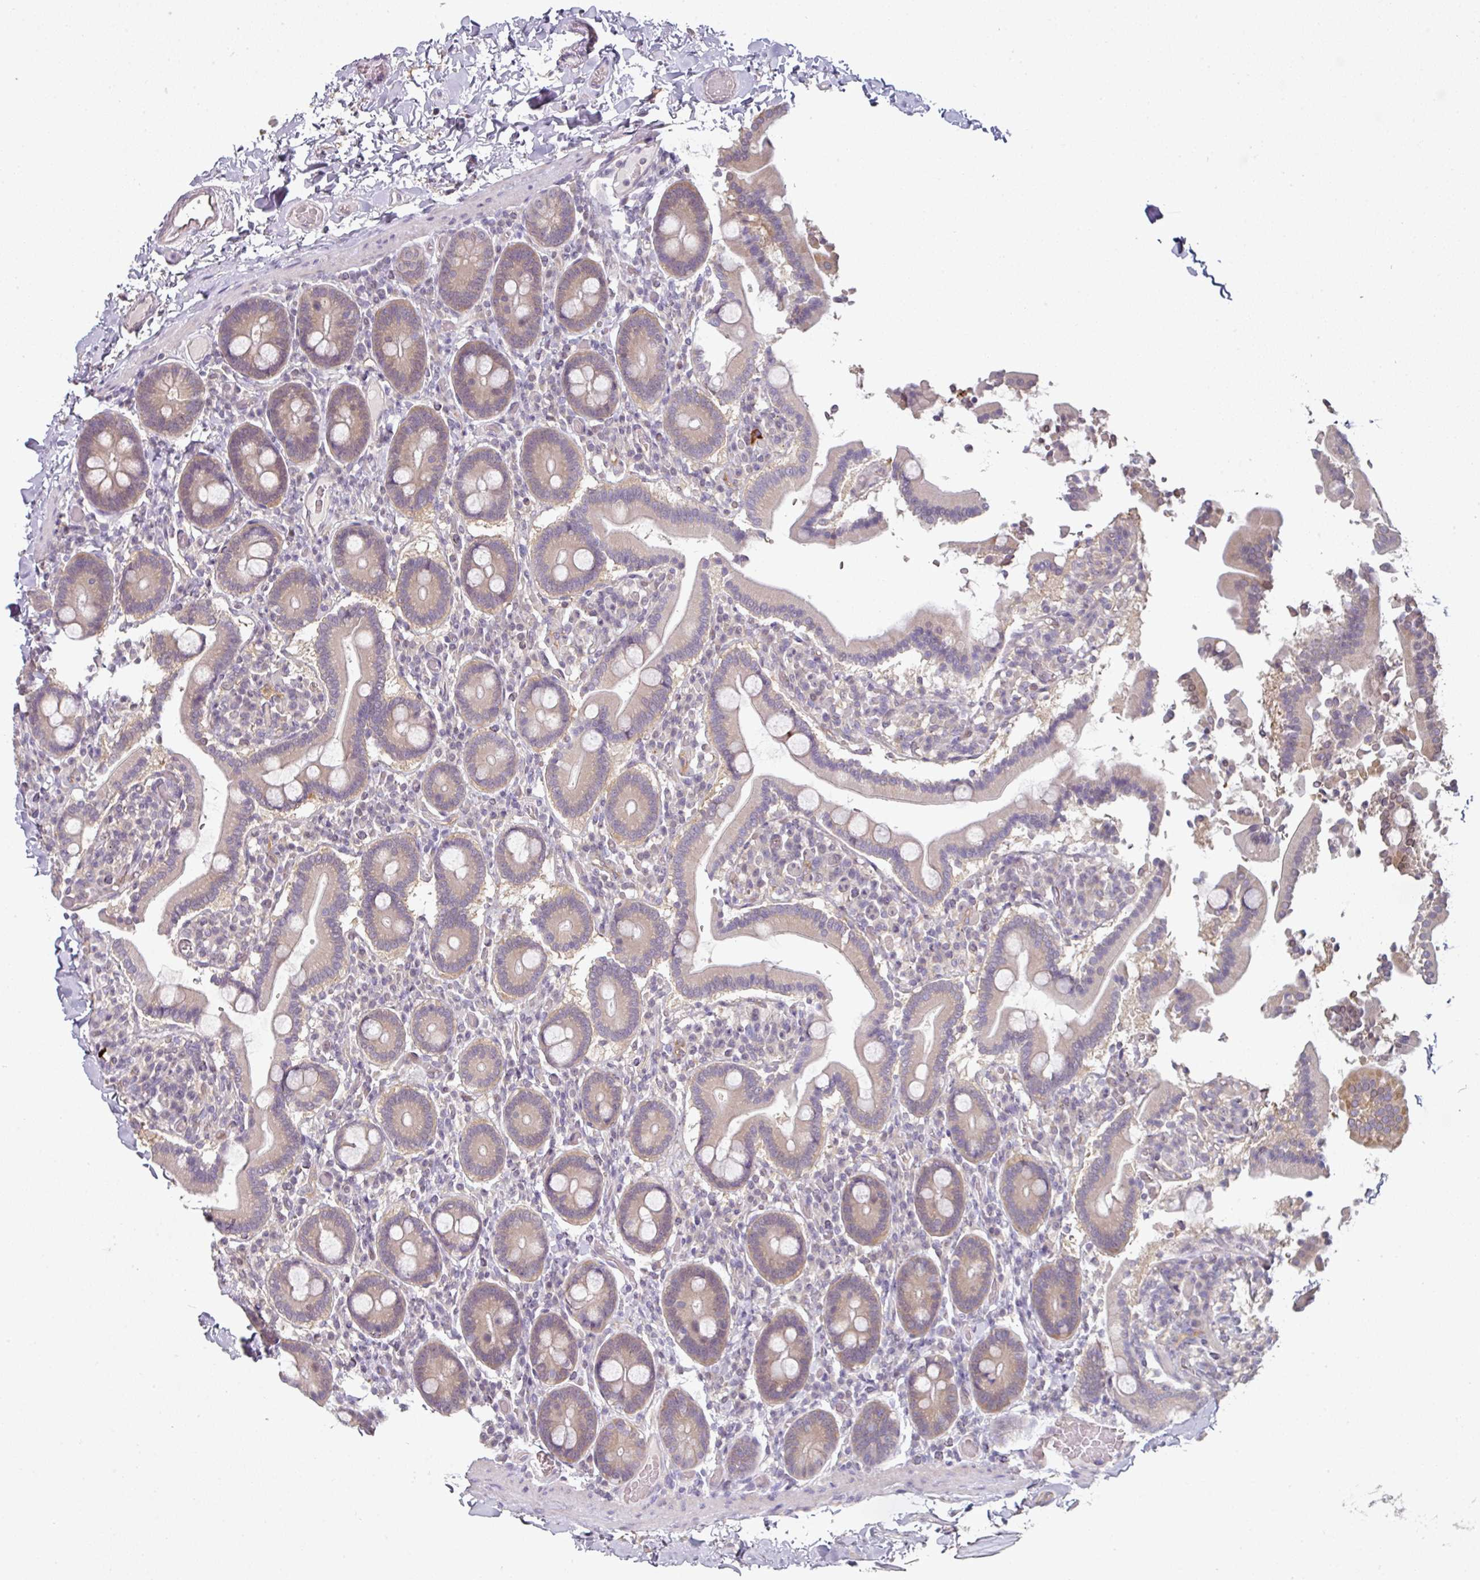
{"staining": {"intensity": "weak", "quantity": "25%-75%", "location": "cytoplasmic/membranous"}, "tissue": "duodenum", "cell_type": "Glandular cells", "image_type": "normal", "snomed": [{"axis": "morphology", "description": "Normal tissue, NOS"}, {"axis": "topography", "description": "Duodenum"}], "caption": "Protein staining demonstrates weak cytoplasmic/membranous expression in about 25%-75% of glandular cells in normal duodenum.", "gene": "C19orf33", "patient": {"sex": "male", "age": 55}}